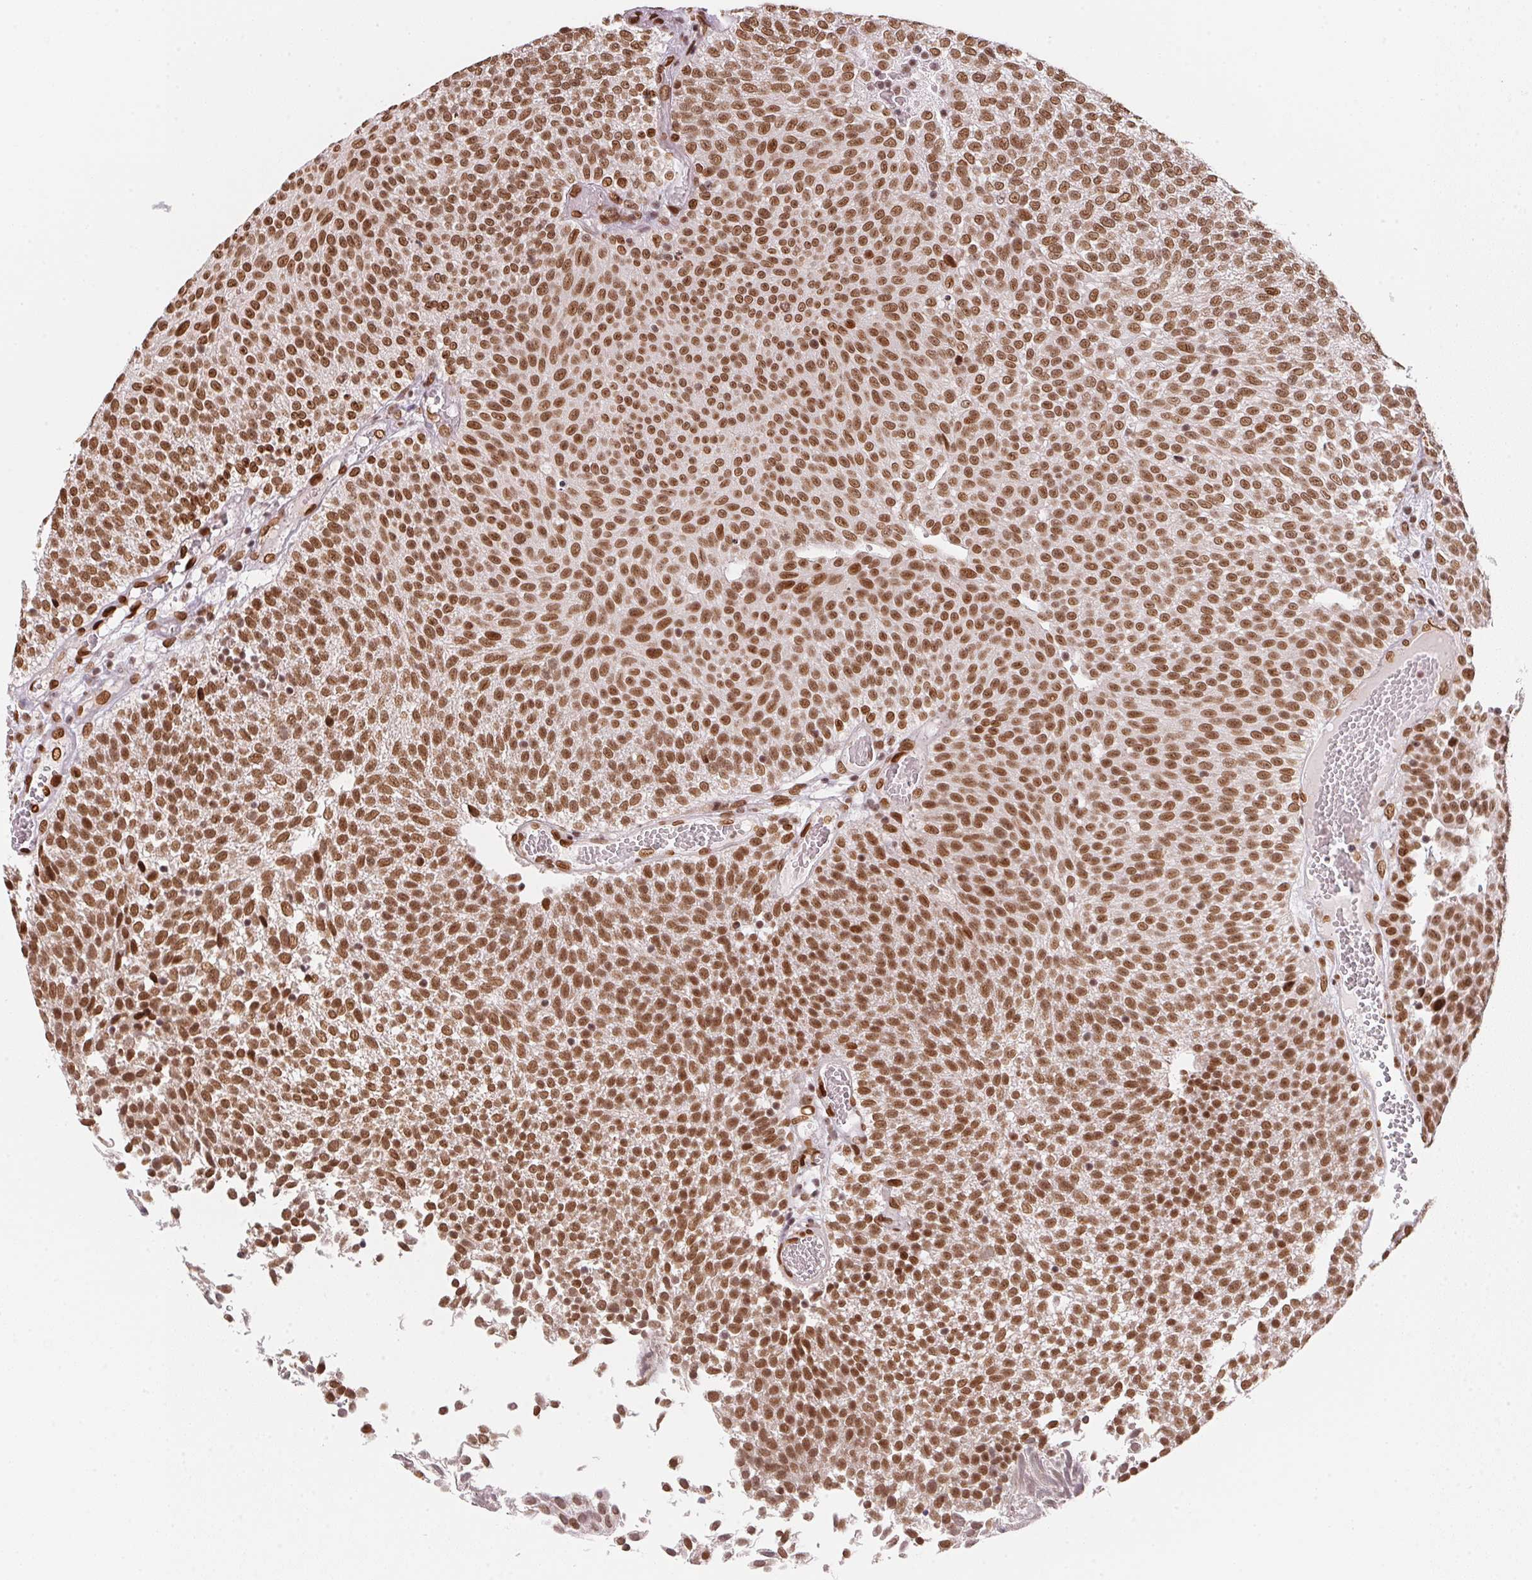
{"staining": {"intensity": "strong", "quantity": ">75%", "location": "nuclear"}, "tissue": "urothelial cancer", "cell_type": "Tumor cells", "image_type": "cancer", "snomed": [{"axis": "morphology", "description": "Urothelial carcinoma, Low grade"}, {"axis": "topography", "description": "Urinary bladder"}], "caption": "Tumor cells display strong nuclear staining in approximately >75% of cells in urothelial cancer.", "gene": "SAP30BP", "patient": {"sex": "female", "age": 79}}